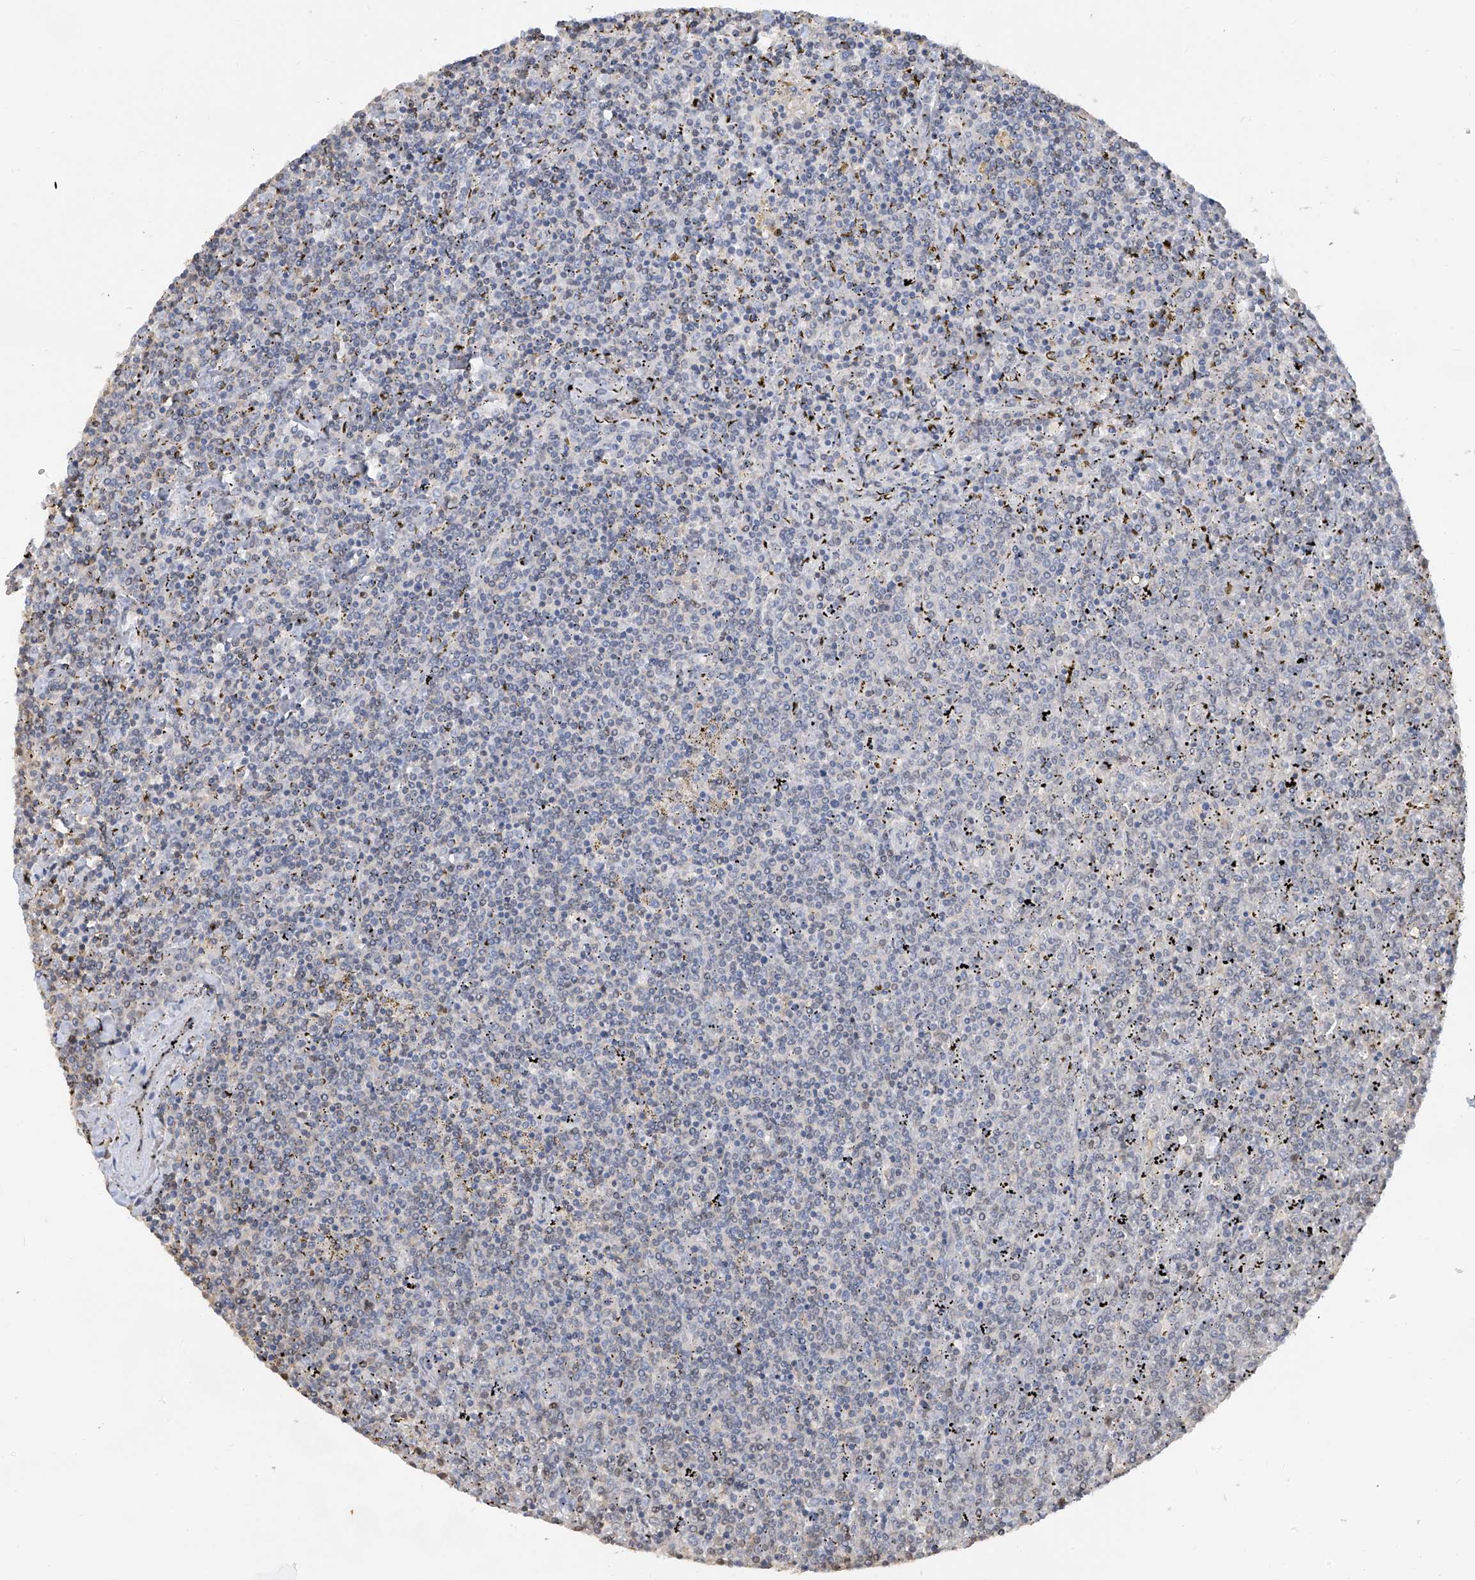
{"staining": {"intensity": "negative", "quantity": "none", "location": "none"}, "tissue": "lymphoma", "cell_type": "Tumor cells", "image_type": "cancer", "snomed": [{"axis": "morphology", "description": "Malignant lymphoma, non-Hodgkin's type, Low grade"}, {"axis": "topography", "description": "Spleen"}], "caption": "Immunohistochemistry image of neoplastic tissue: human low-grade malignant lymphoma, non-Hodgkin's type stained with DAB (3,3'-diaminobenzidine) reveals no significant protein positivity in tumor cells. (DAB immunohistochemistry (IHC), high magnification).", "gene": "PMM1", "patient": {"sex": "female", "age": 19}}